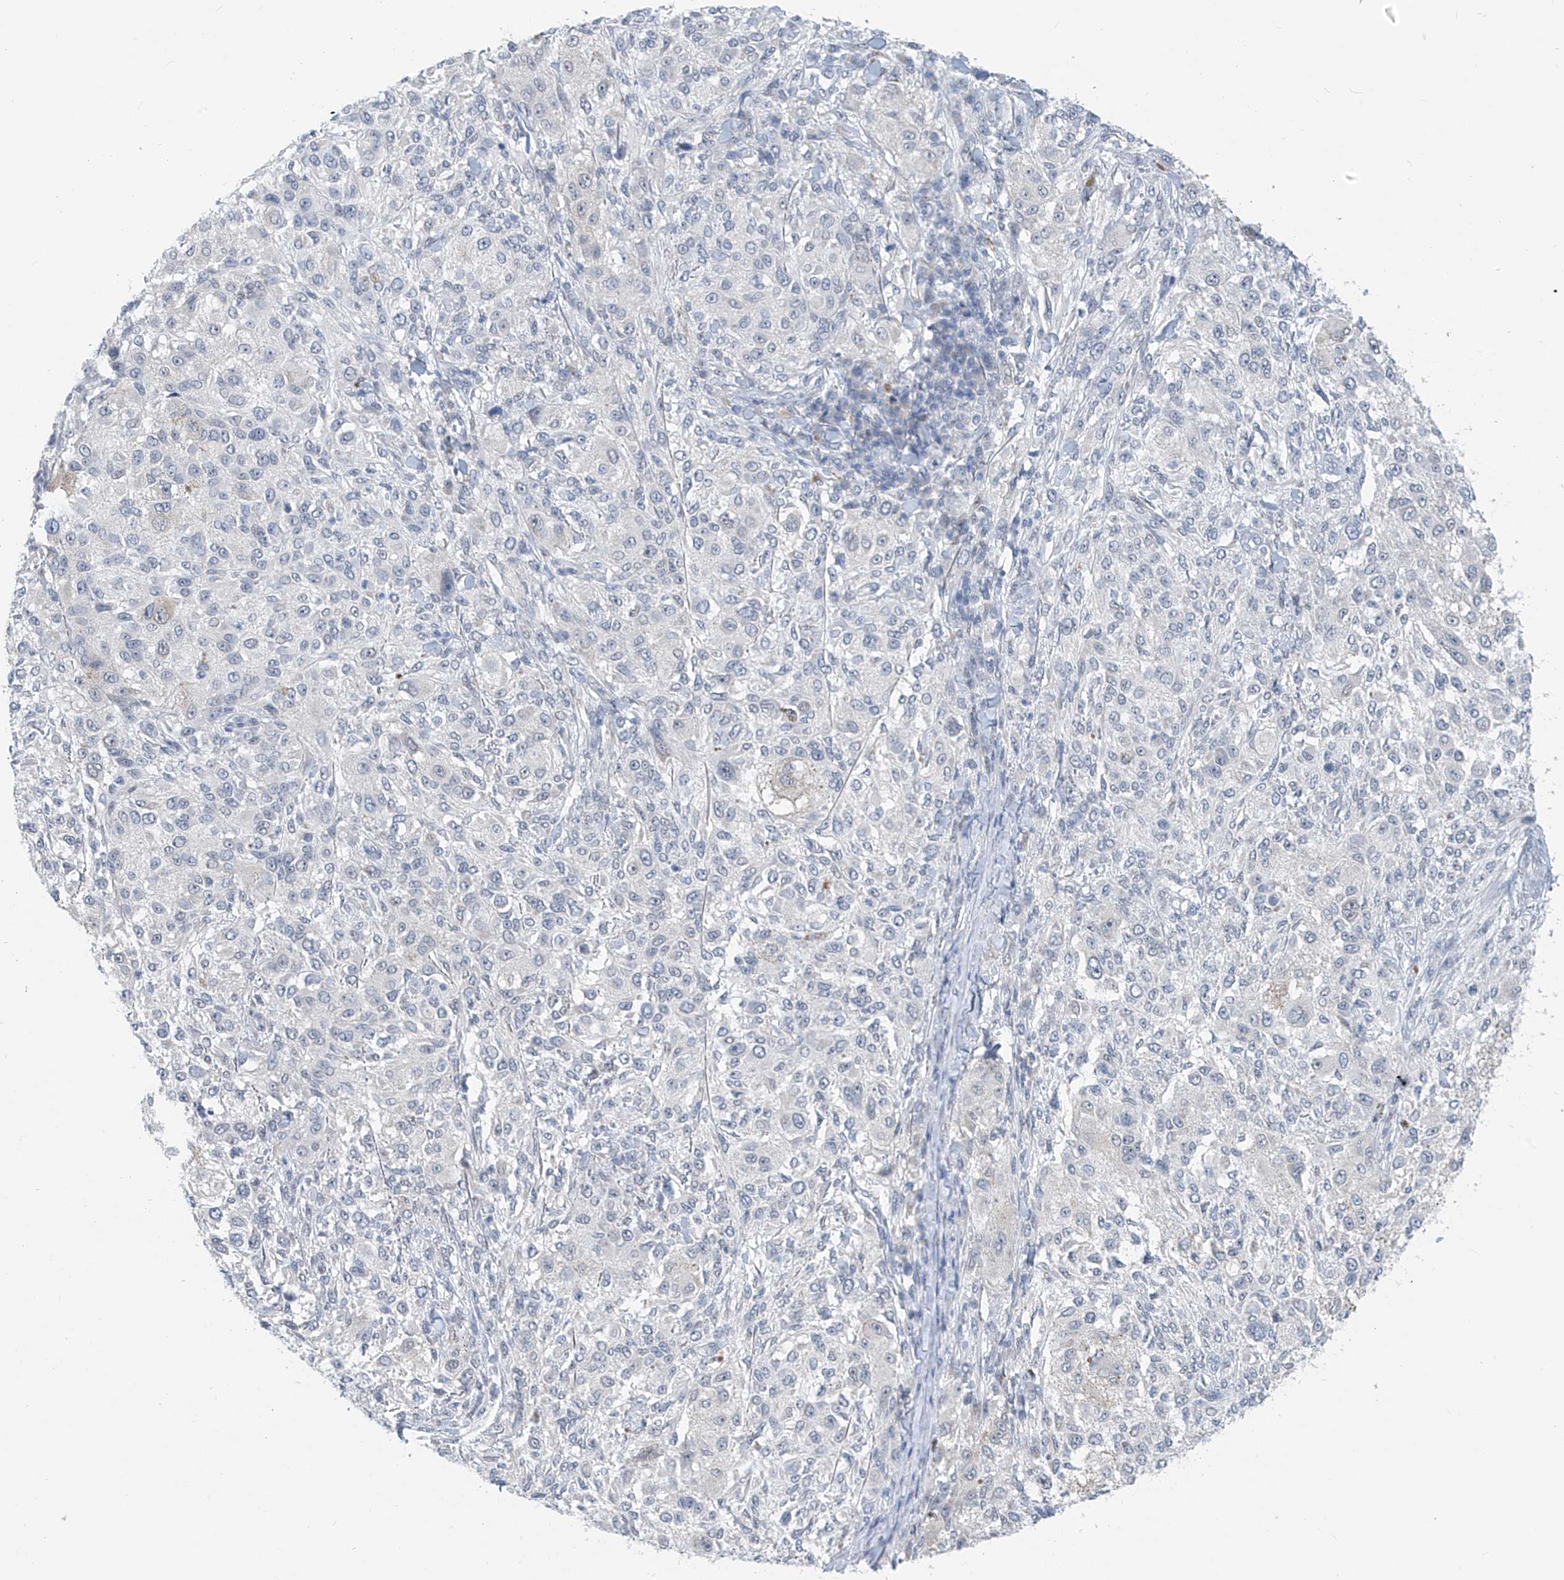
{"staining": {"intensity": "negative", "quantity": "none", "location": "none"}, "tissue": "melanoma", "cell_type": "Tumor cells", "image_type": "cancer", "snomed": [{"axis": "morphology", "description": "Necrosis, NOS"}, {"axis": "morphology", "description": "Malignant melanoma, NOS"}, {"axis": "topography", "description": "Skin"}], "caption": "This histopathology image is of melanoma stained with immunohistochemistry to label a protein in brown with the nuclei are counter-stained blue. There is no positivity in tumor cells.", "gene": "CYP4V2", "patient": {"sex": "female", "age": 87}}